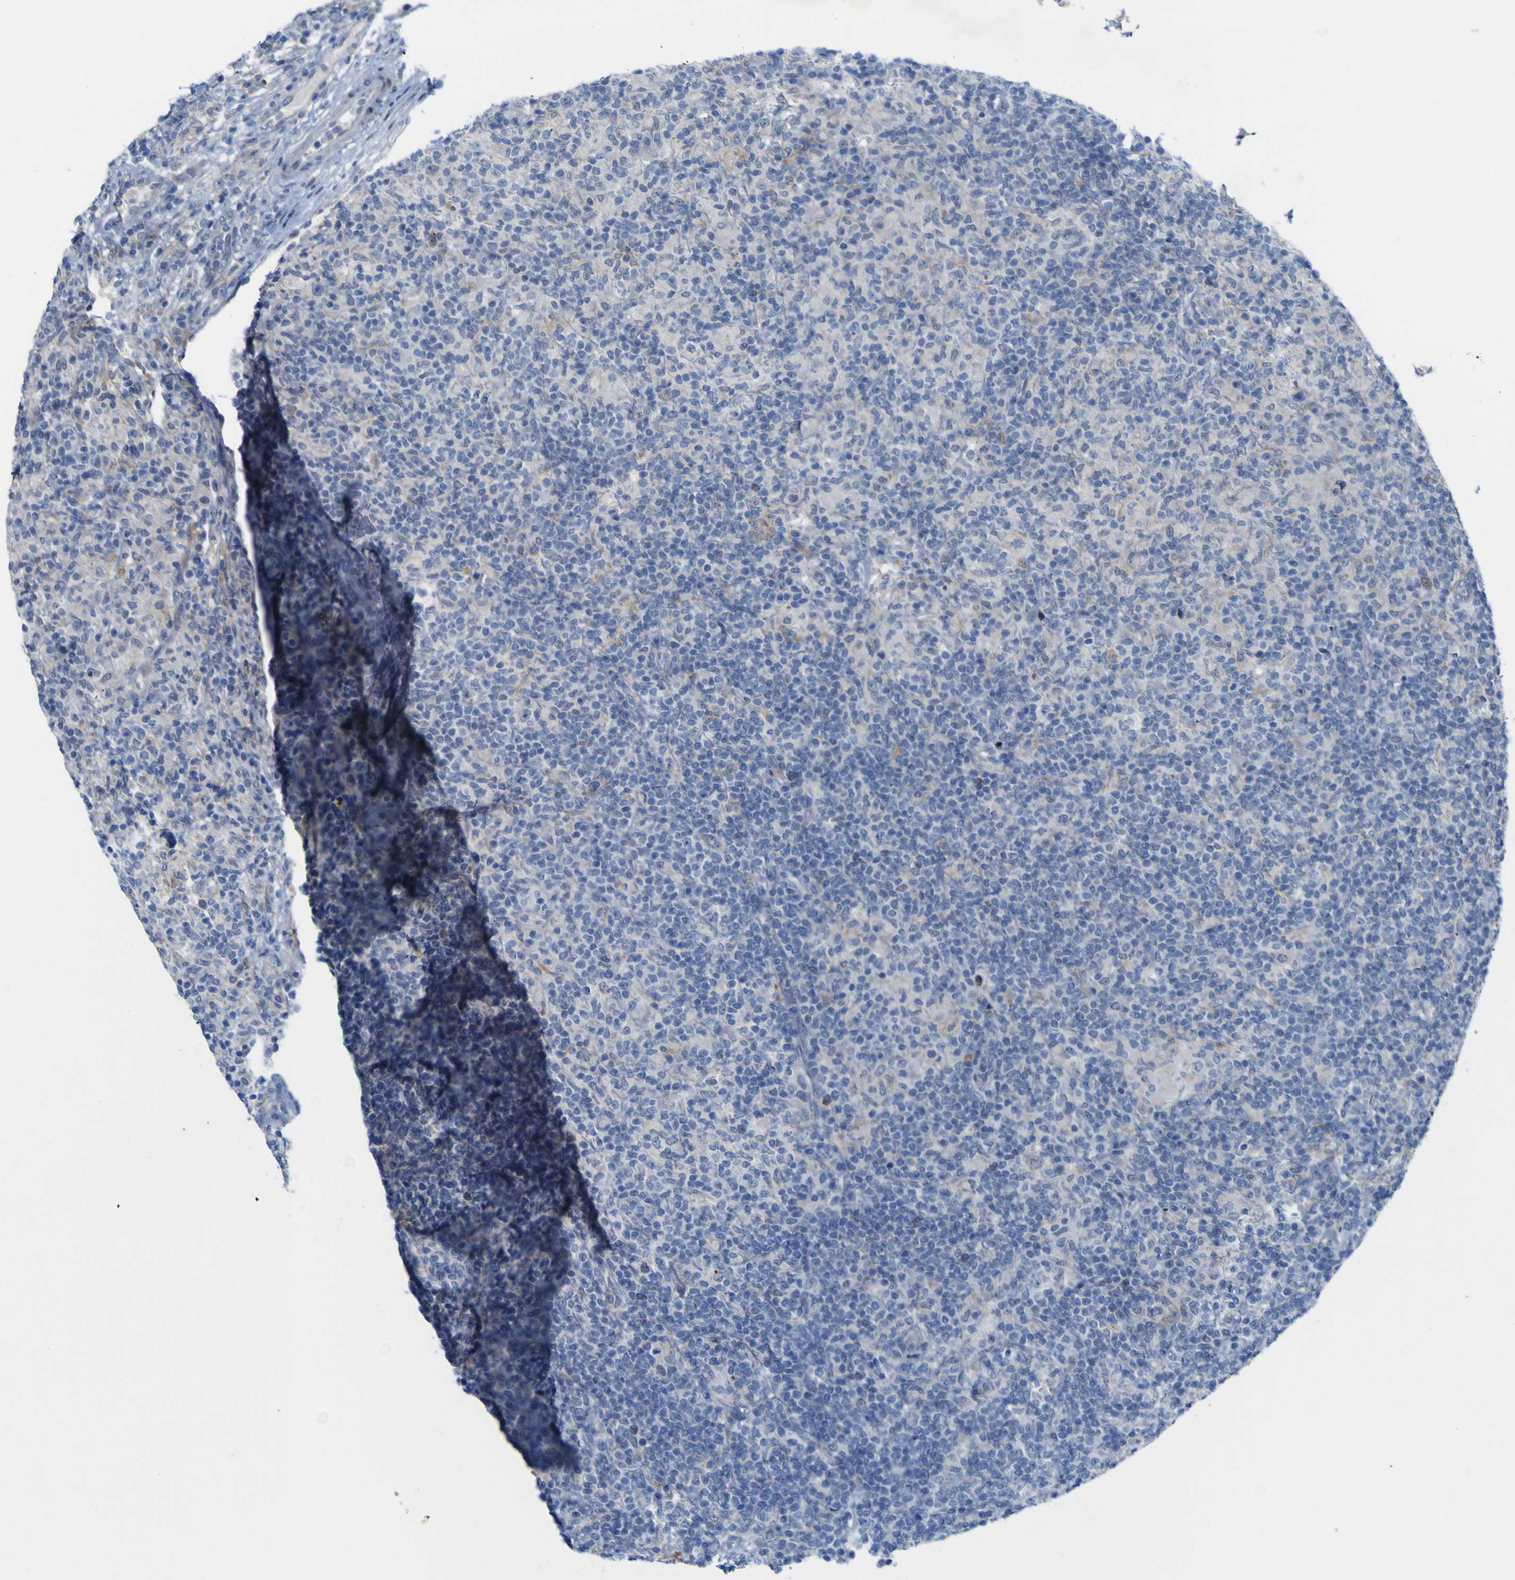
{"staining": {"intensity": "negative", "quantity": "none", "location": "none"}, "tissue": "lymphoma", "cell_type": "Tumor cells", "image_type": "cancer", "snomed": [{"axis": "morphology", "description": "Hodgkin's disease, NOS"}, {"axis": "topography", "description": "Lymph node"}], "caption": "High magnification brightfield microscopy of Hodgkin's disease stained with DAB (3,3'-diaminobenzidine) (brown) and counterstained with hematoxylin (blue): tumor cells show no significant expression.", "gene": "NAV1", "patient": {"sex": "male", "age": 70}}